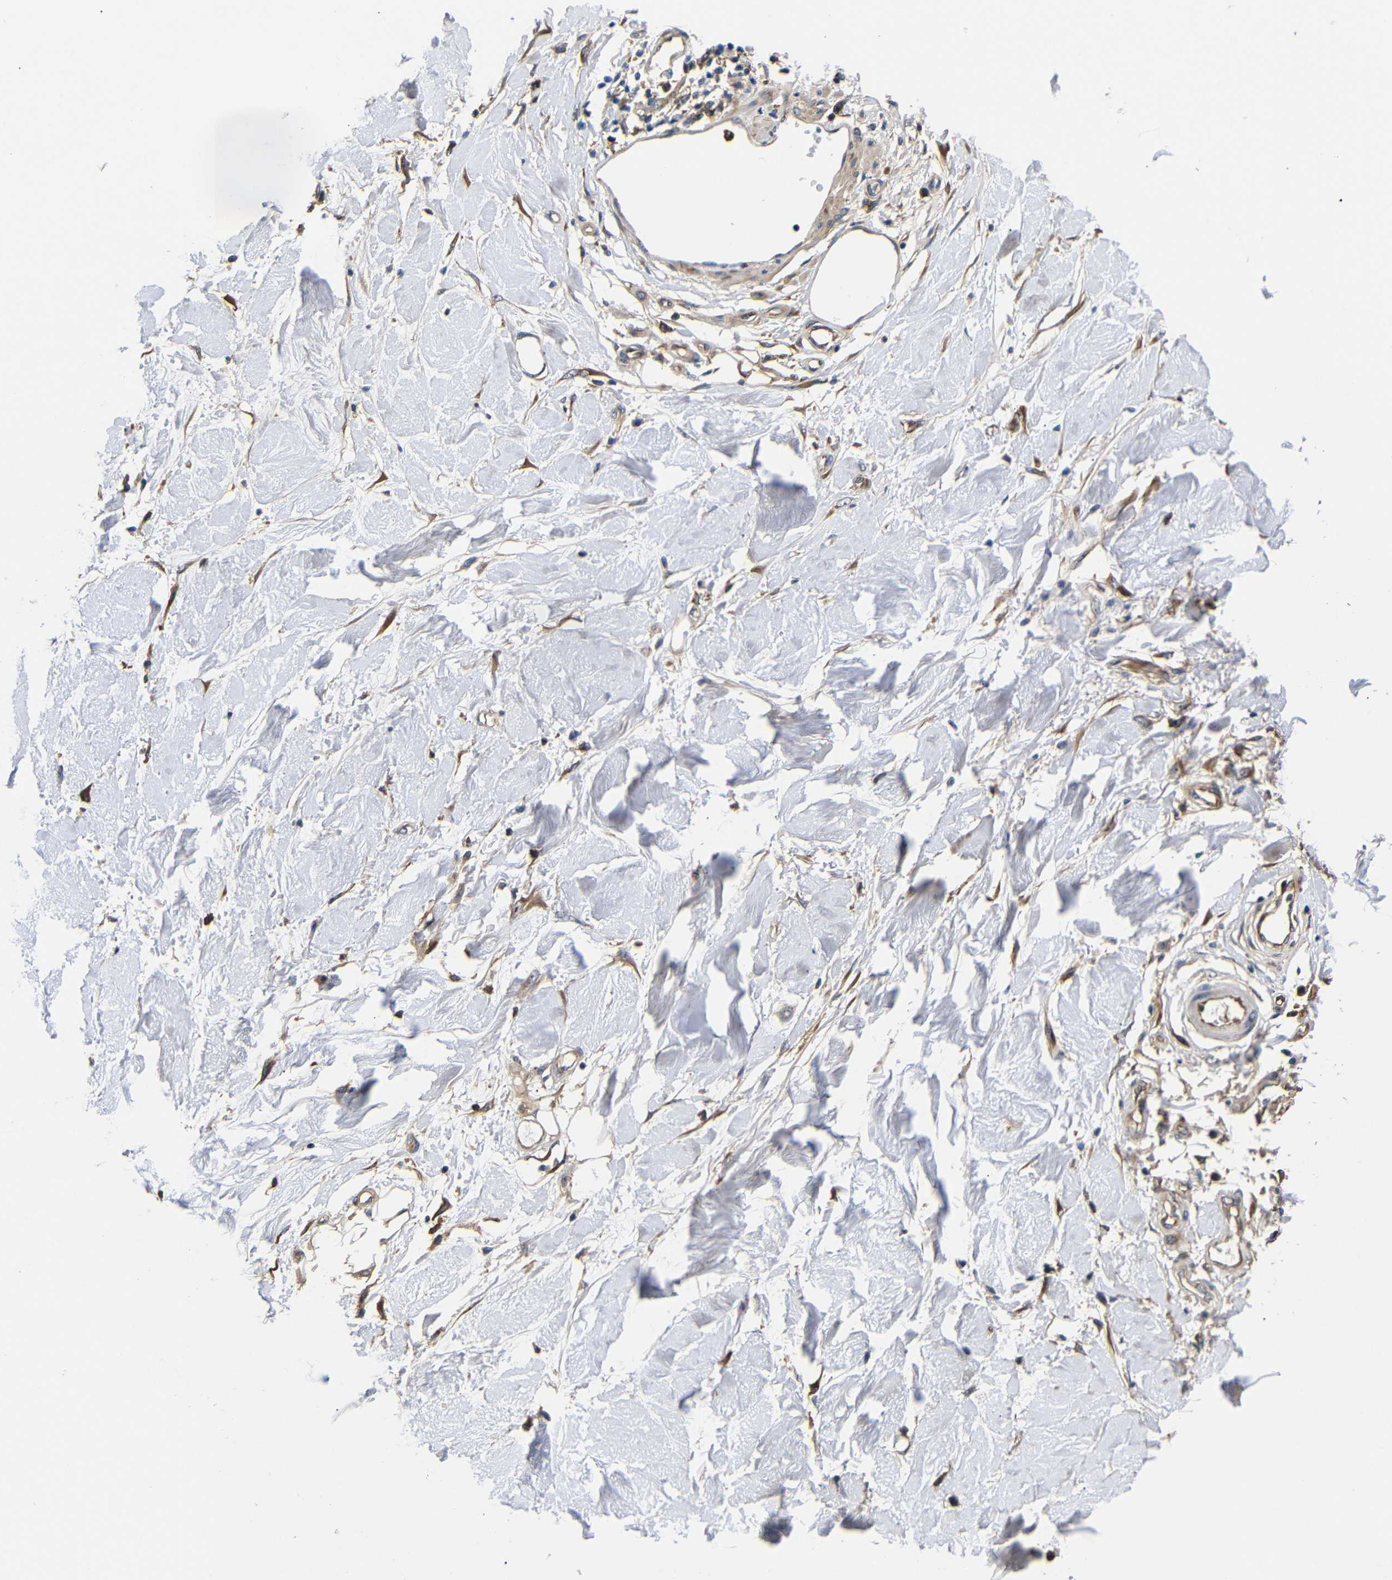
{"staining": {"intensity": "weak", "quantity": "25%-75%", "location": "cytoplasmic/membranous"}, "tissue": "adipose tissue", "cell_type": "Adipocytes", "image_type": "normal", "snomed": [{"axis": "morphology", "description": "Normal tissue, NOS"}, {"axis": "morphology", "description": "Squamous cell carcinoma, NOS"}, {"axis": "topography", "description": "Skin"}, {"axis": "topography", "description": "Peripheral nerve tissue"}], "caption": "Adipocytes exhibit low levels of weak cytoplasmic/membranous positivity in approximately 25%-75% of cells in unremarkable adipose tissue.", "gene": "LRRCC1", "patient": {"sex": "male", "age": 83}}